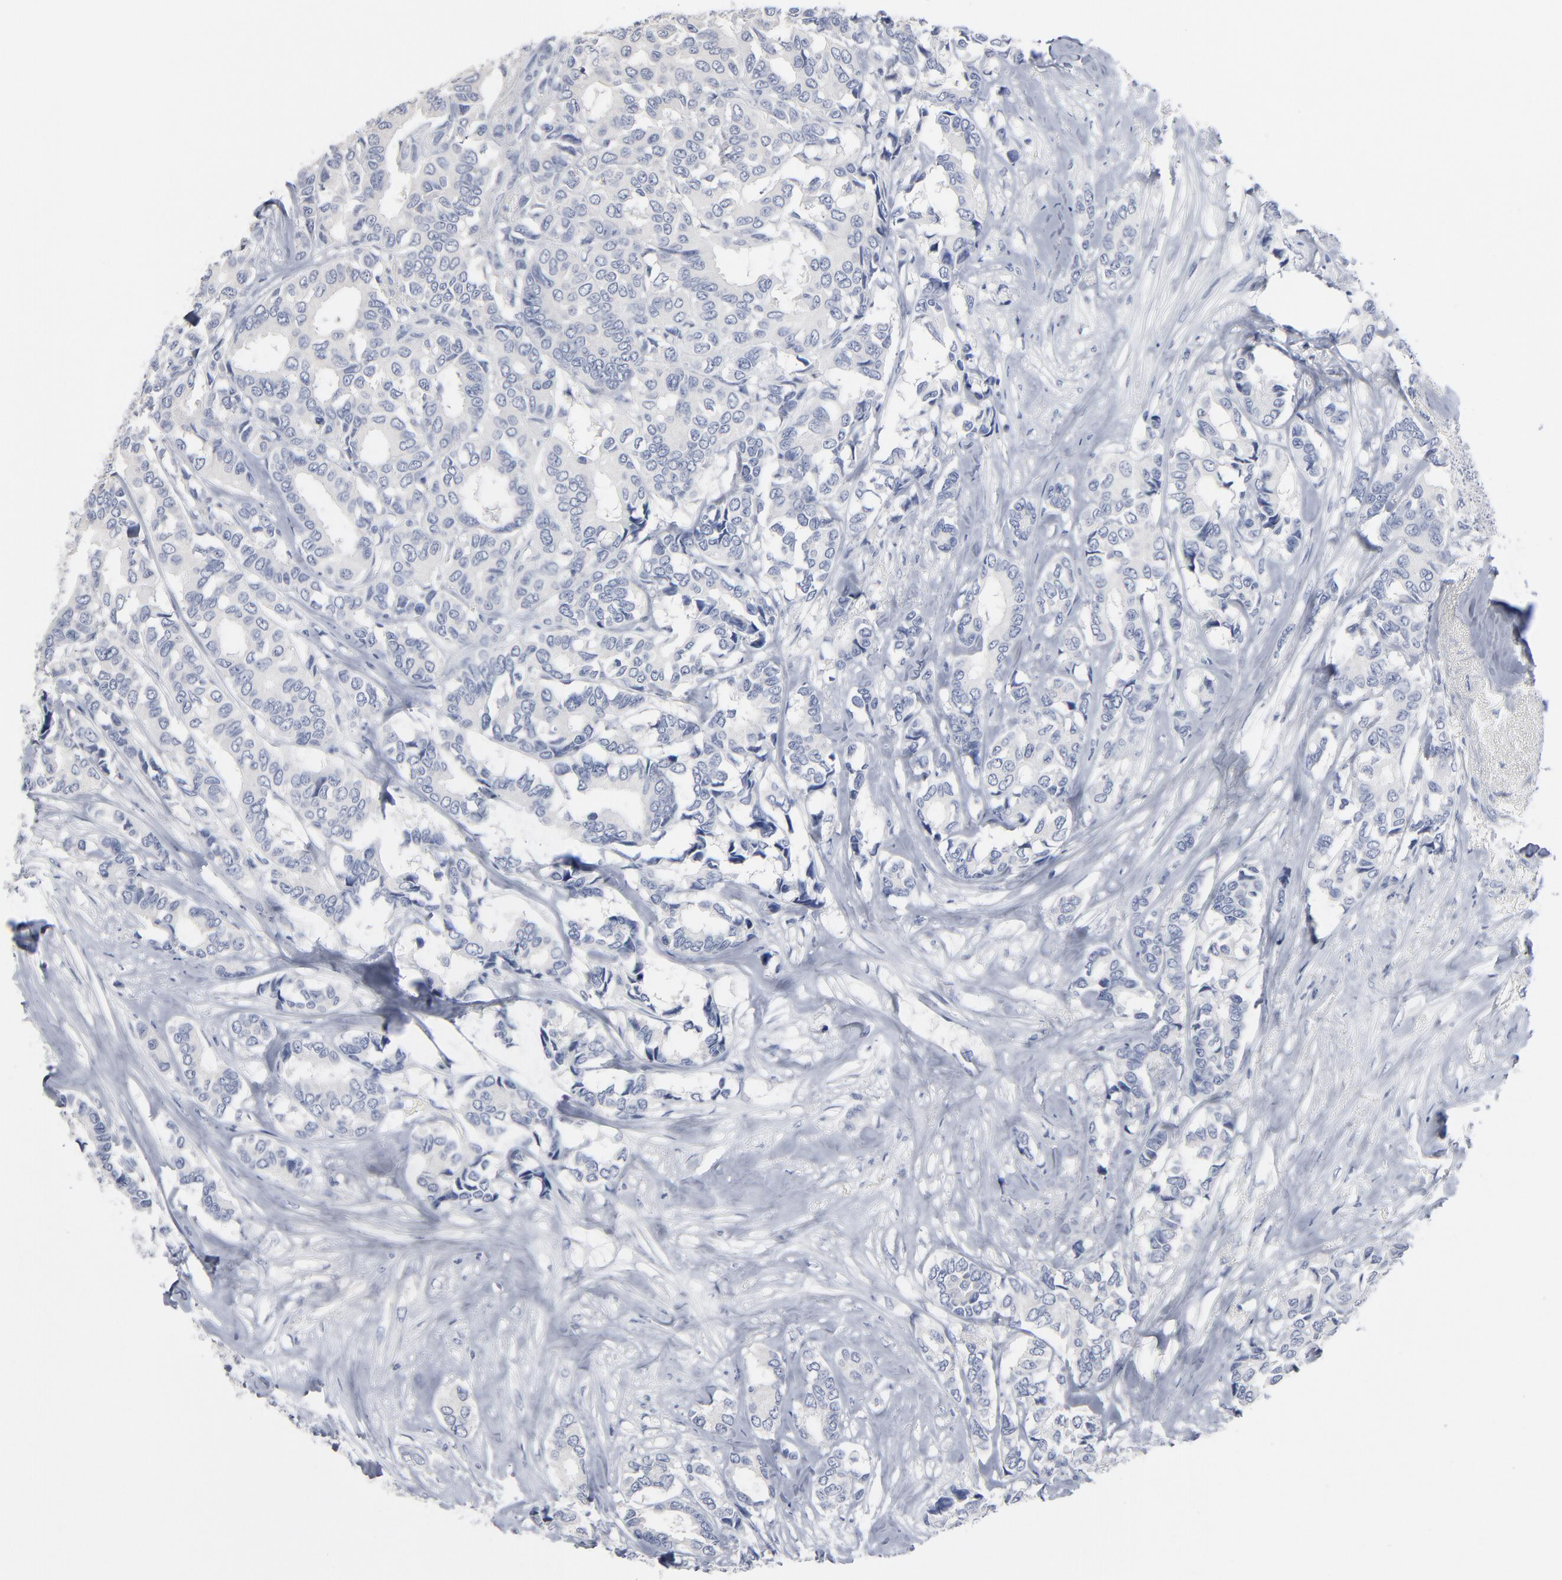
{"staining": {"intensity": "negative", "quantity": "none", "location": "none"}, "tissue": "breast cancer", "cell_type": "Tumor cells", "image_type": "cancer", "snomed": [{"axis": "morphology", "description": "Duct carcinoma"}, {"axis": "topography", "description": "Breast"}], "caption": "IHC of human breast cancer displays no positivity in tumor cells. Brightfield microscopy of IHC stained with DAB (brown) and hematoxylin (blue), captured at high magnification.", "gene": "PAGE1", "patient": {"sex": "female", "age": 87}}